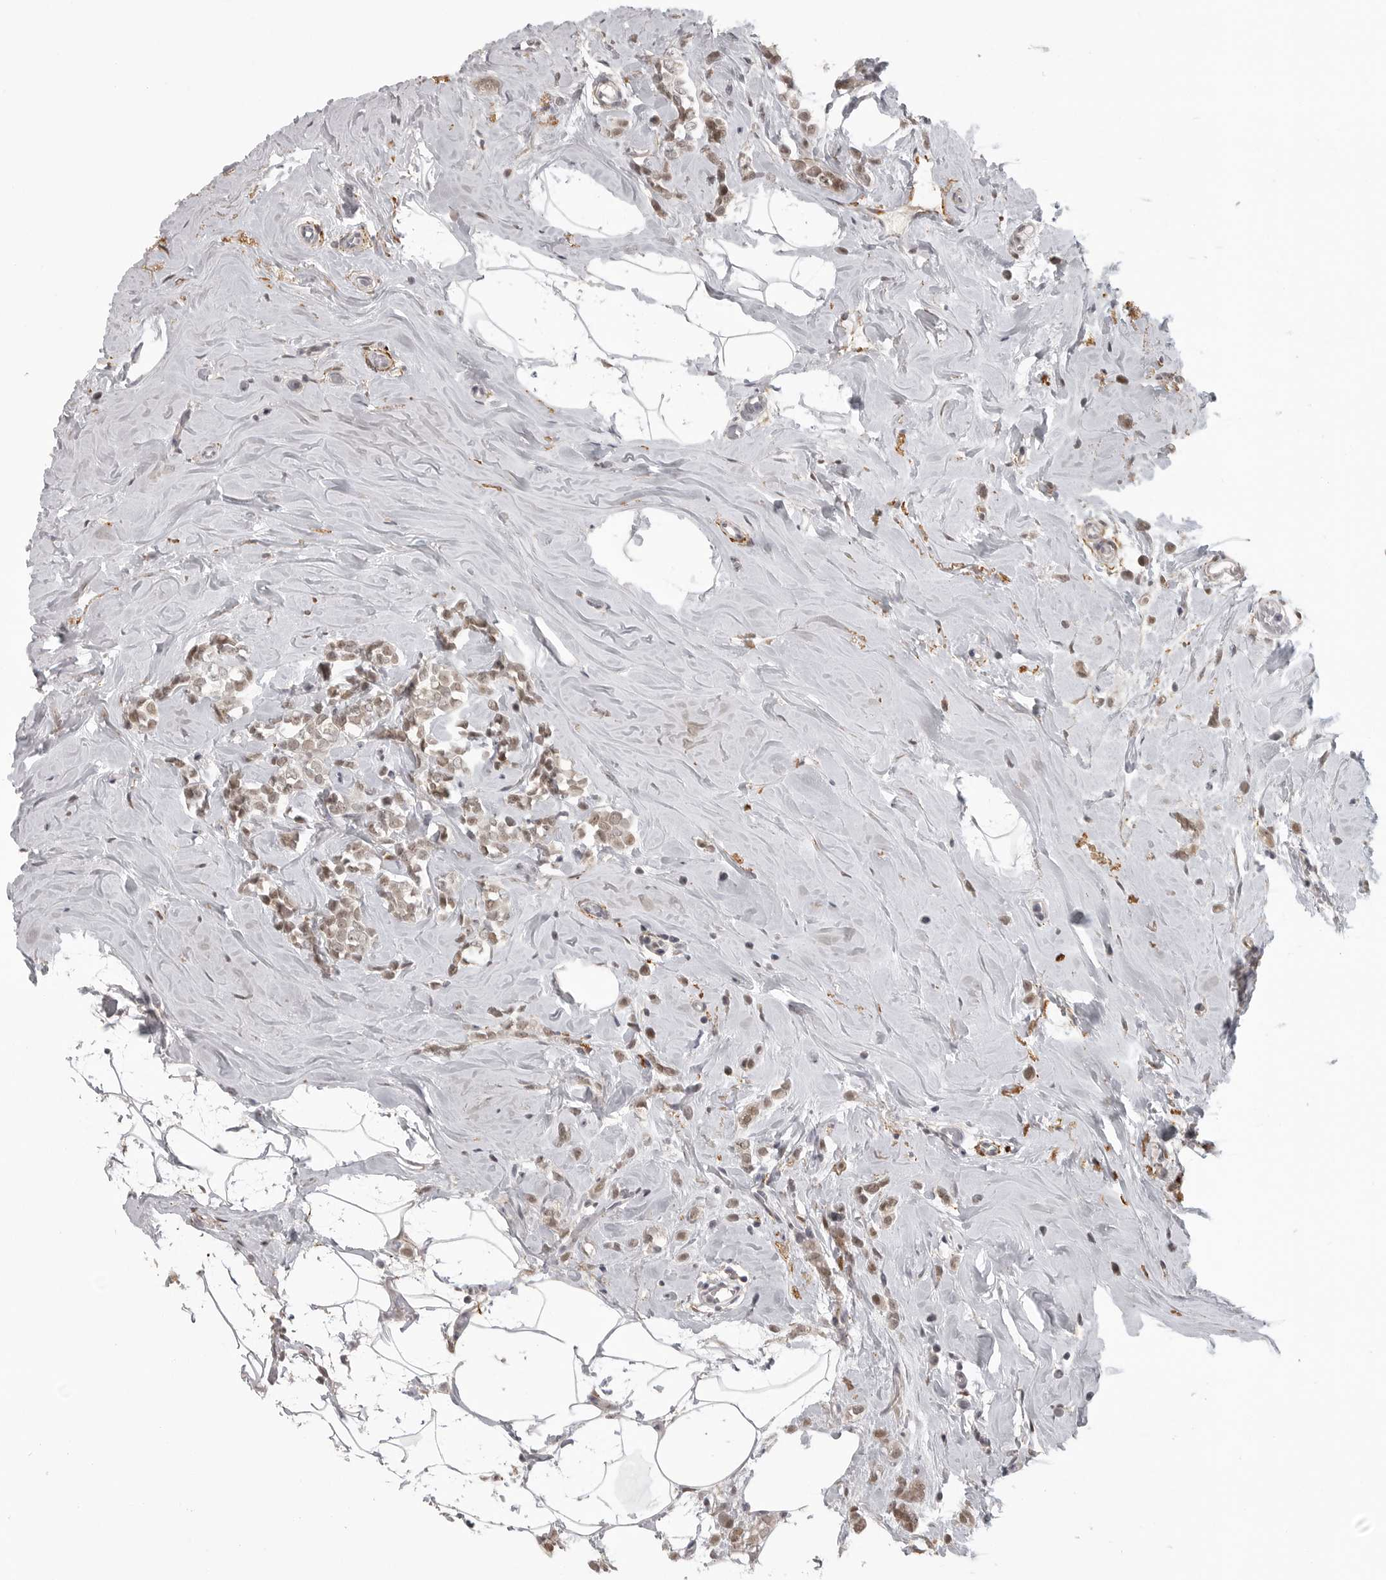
{"staining": {"intensity": "weak", "quantity": ">75%", "location": "nuclear"}, "tissue": "breast cancer", "cell_type": "Tumor cells", "image_type": "cancer", "snomed": [{"axis": "morphology", "description": "Lobular carcinoma"}, {"axis": "topography", "description": "Breast"}], "caption": "High-magnification brightfield microscopy of breast cancer stained with DAB (3,3'-diaminobenzidine) (brown) and counterstained with hematoxylin (blue). tumor cells exhibit weak nuclear staining is identified in about>75% of cells.", "gene": "UROD", "patient": {"sex": "female", "age": 47}}